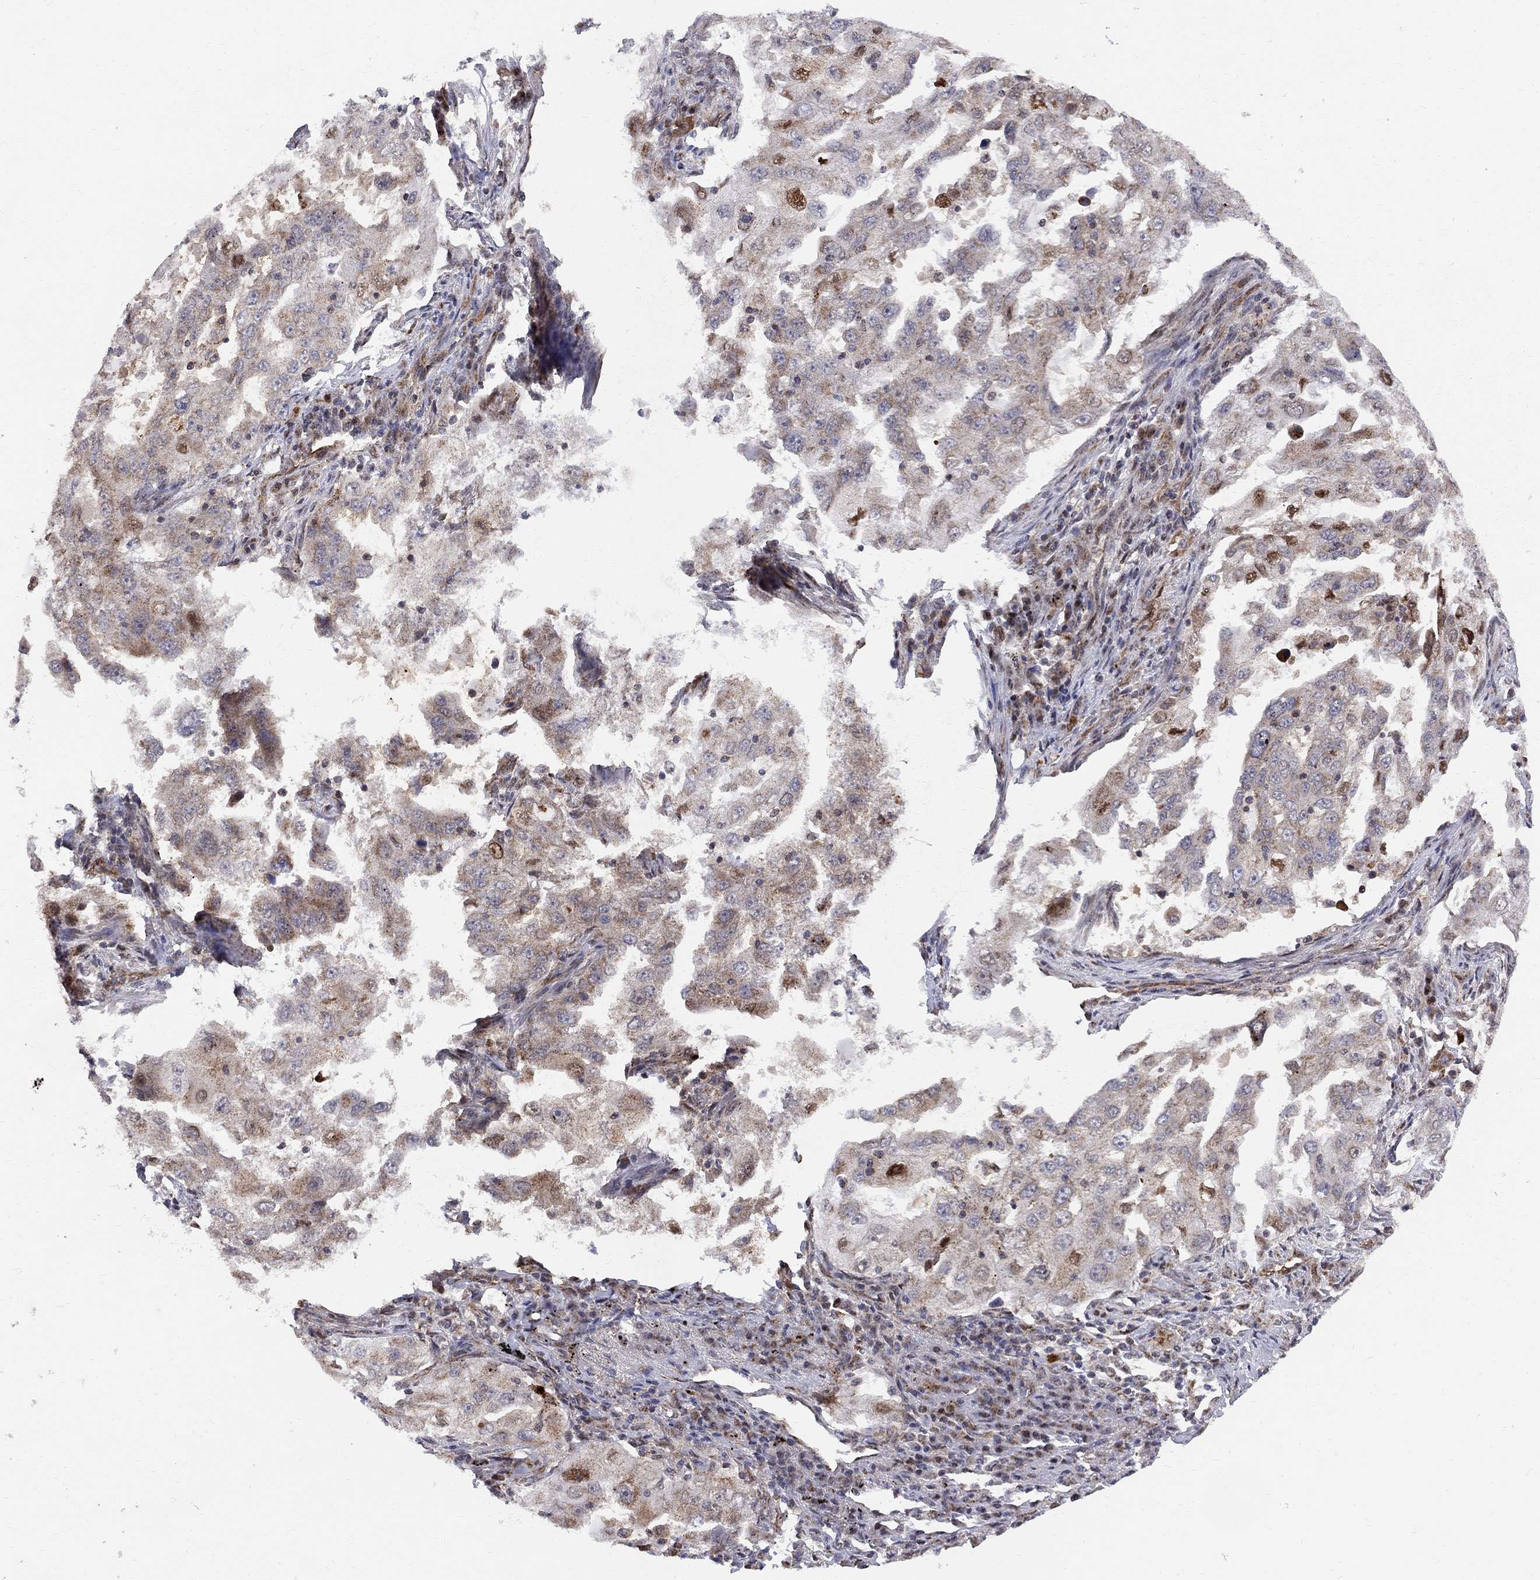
{"staining": {"intensity": "strong", "quantity": "<25%", "location": "nuclear"}, "tissue": "lung cancer", "cell_type": "Tumor cells", "image_type": "cancer", "snomed": [{"axis": "morphology", "description": "Adenocarcinoma, NOS"}, {"axis": "topography", "description": "Lung"}], "caption": "A high-resolution histopathology image shows IHC staining of lung adenocarcinoma, which demonstrates strong nuclear positivity in approximately <25% of tumor cells.", "gene": "ELOB", "patient": {"sex": "female", "age": 61}}